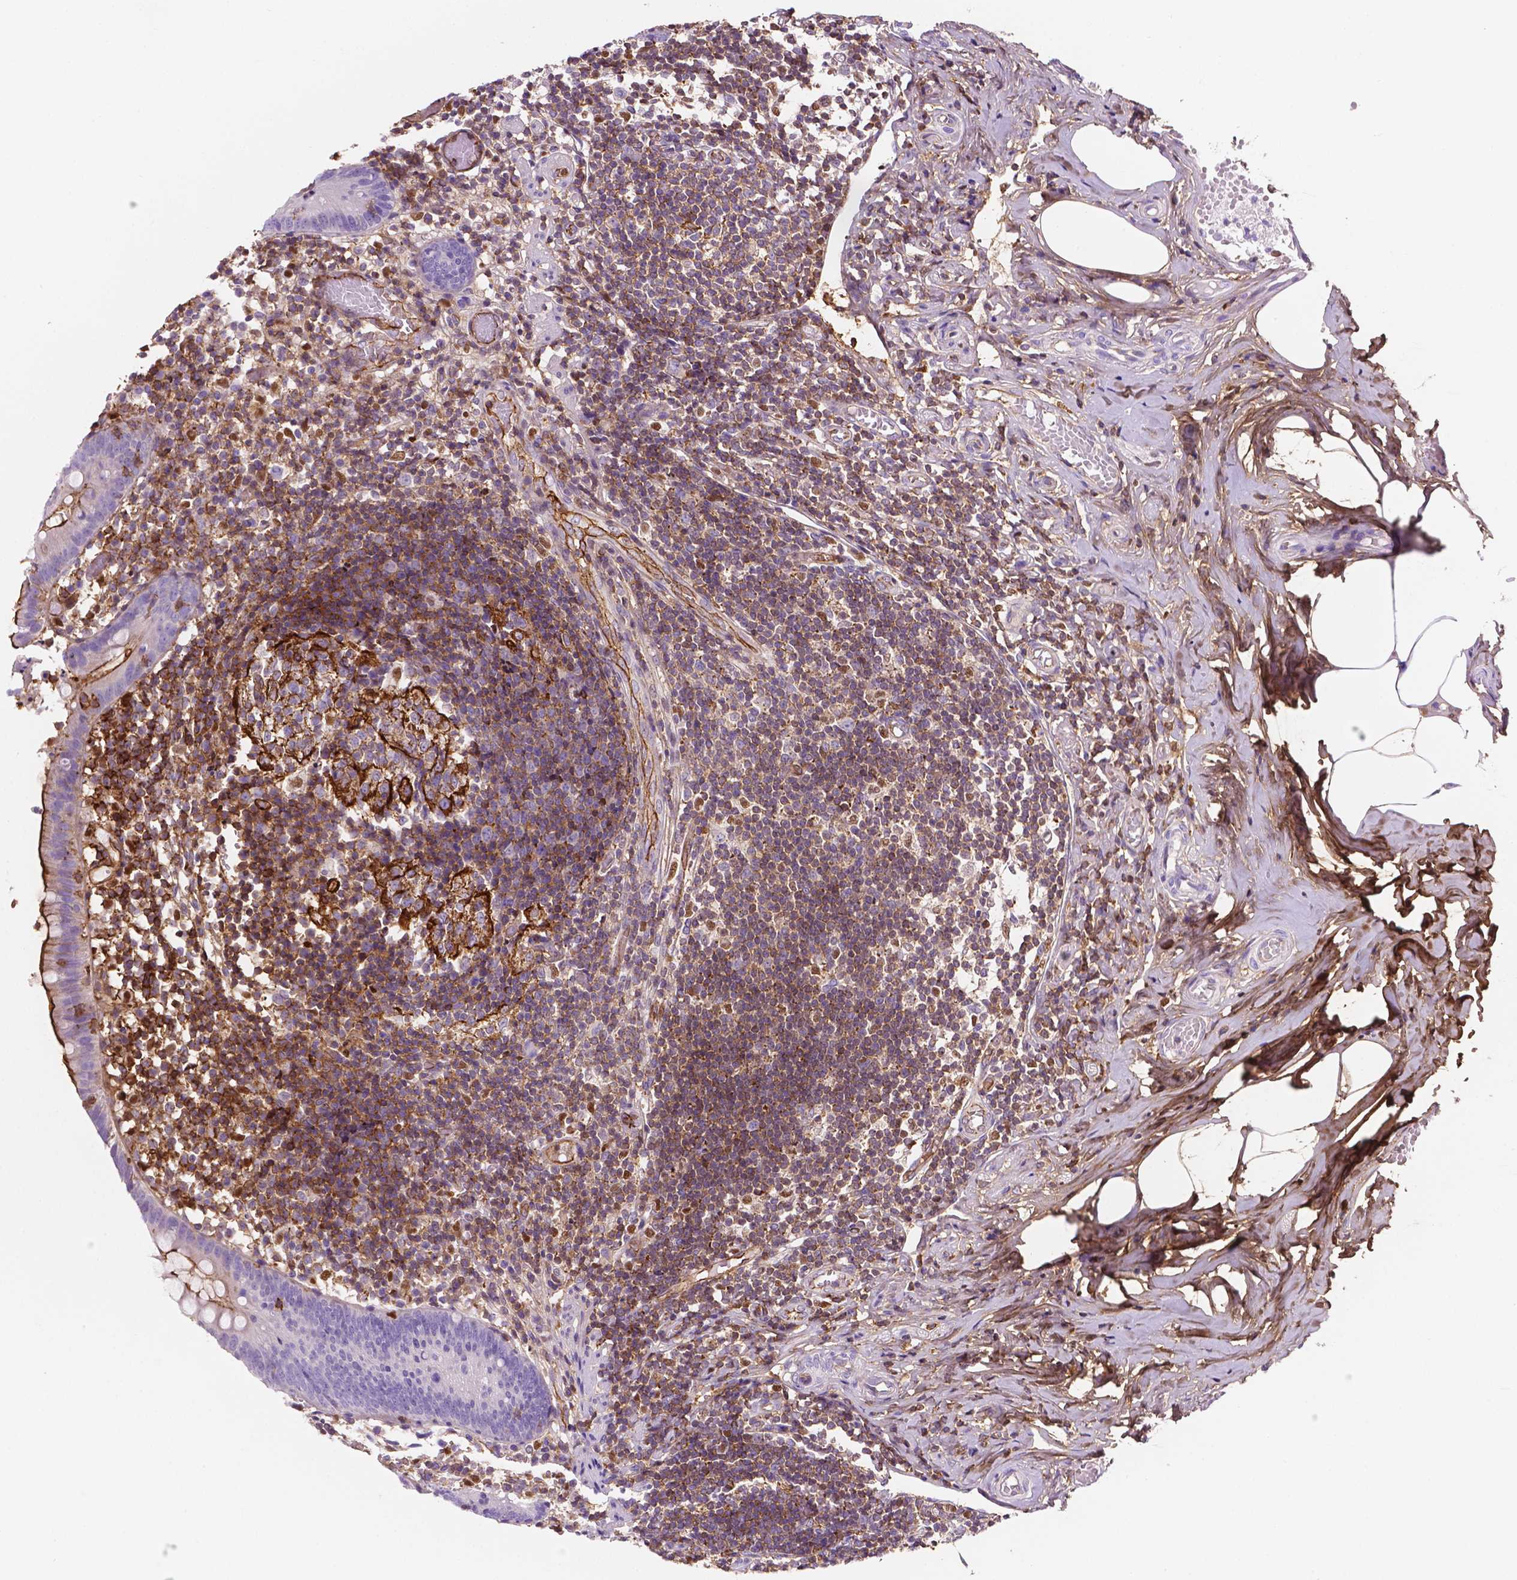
{"staining": {"intensity": "moderate", "quantity": "<25%", "location": "nuclear"}, "tissue": "appendix", "cell_type": "Glandular cells", "image_type": "normal", "snomed": [{"axis": "morphology", "description": "Normal tissue, NOS"}, {"axis": "topography", "description": "Appendix"}], "caption": "This is a micrograph of IHC staining of benign appendix, which shows moderate staining in the nuclear of glandular cells.", "gene": "DCN", "patient": {"sex": "female", "age": 32}}